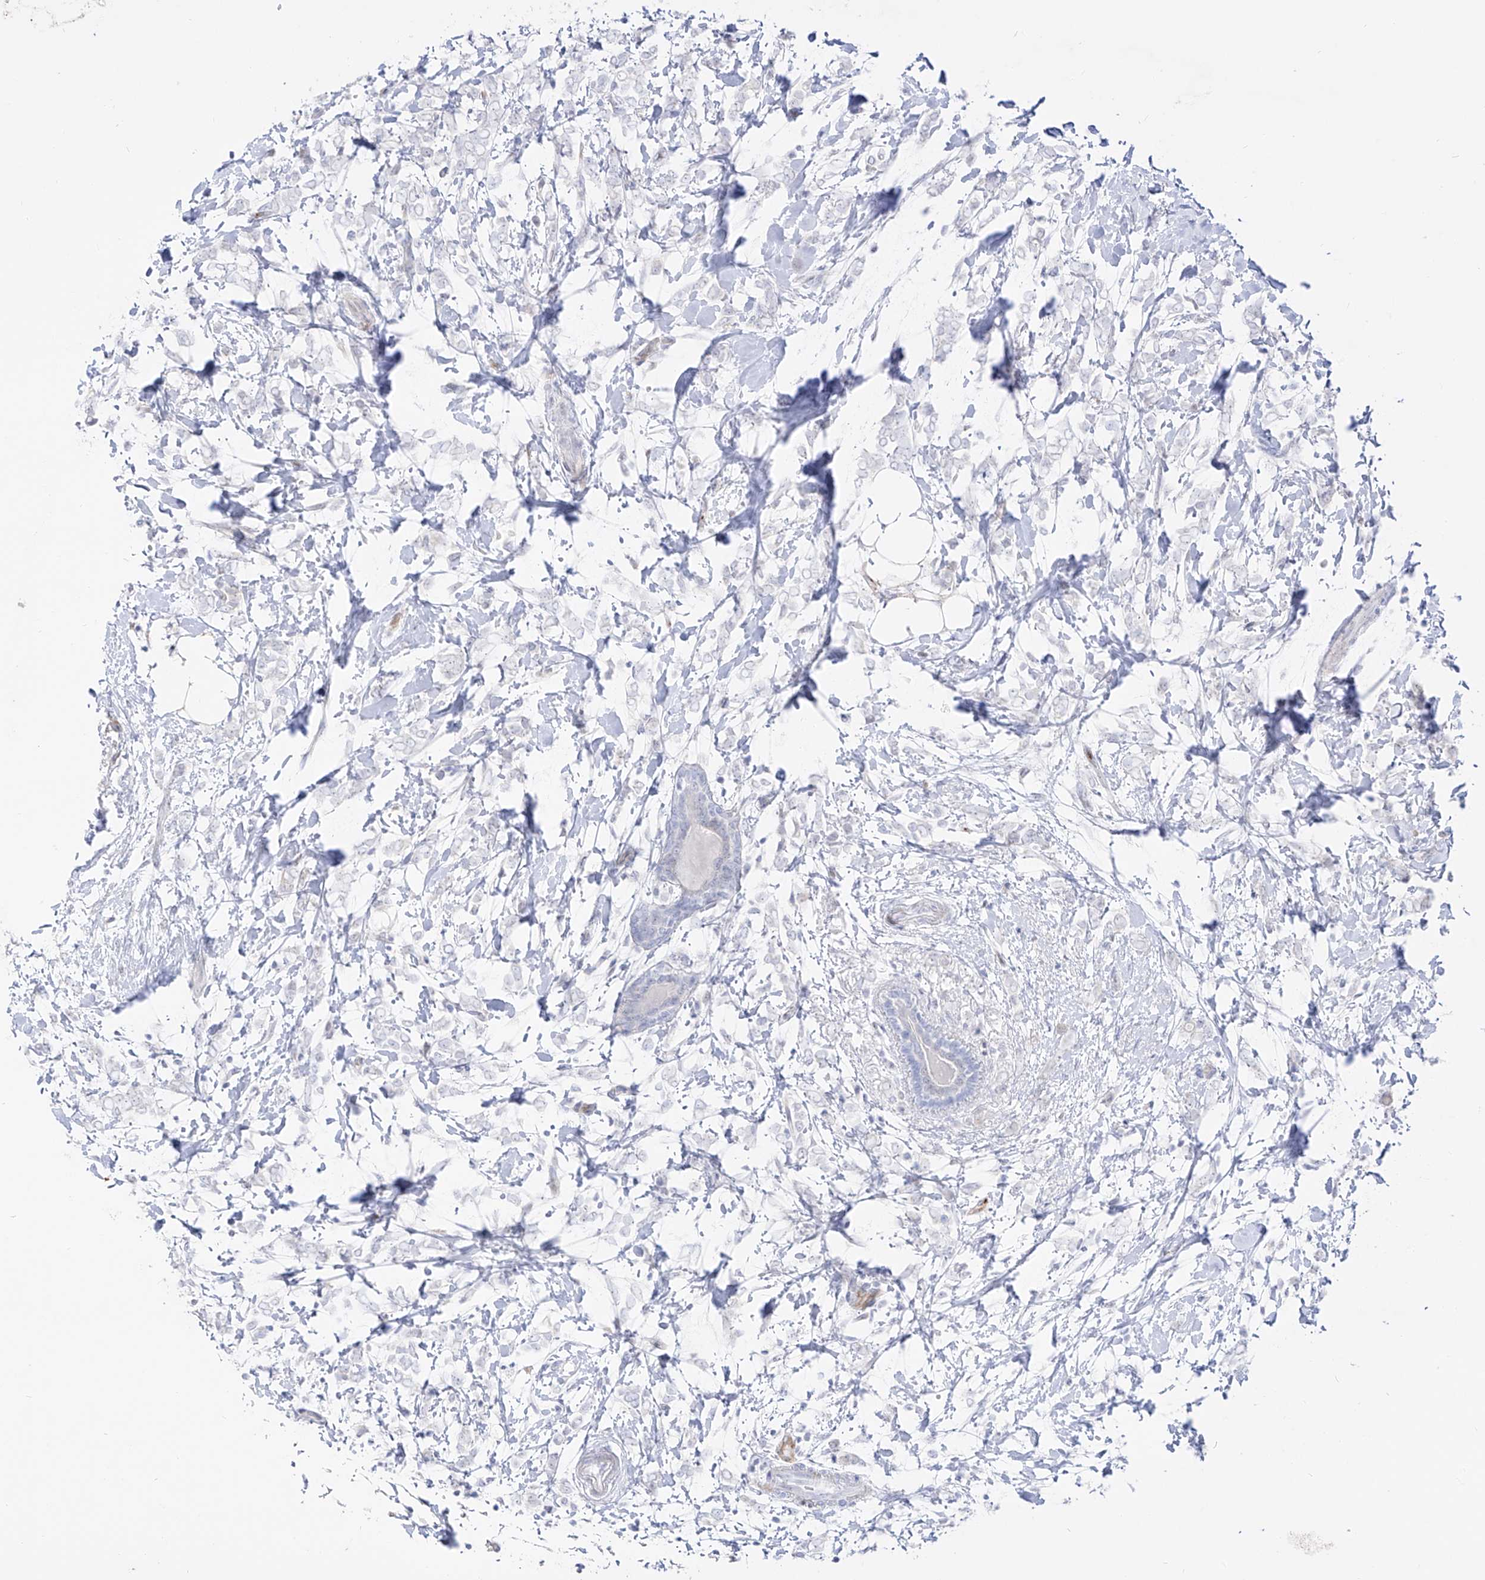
{"staining": {"intensity": "negative", "quantity": "none", "location": "none"}, "tissue": "breast cancer", "cell_type": "Tumor cells", "image_type": "cancer", "snomed": [{"axis": "morphology", "description": "Normal tissue, NOS"}, {"axis": "morphology", "description": "Lobular carcinoma"}, {"axis": "topography", "description": "Breast"}], "caption": "Immunohistochemical staining of human breast lobular carcinoma reveals no significant expression in tumor cells. (DAB immunohistochemistry (IHC) with hematoxylin counter stain).", "gene": "ZNF180", "patient": {"sex": "female", "age": 47}}